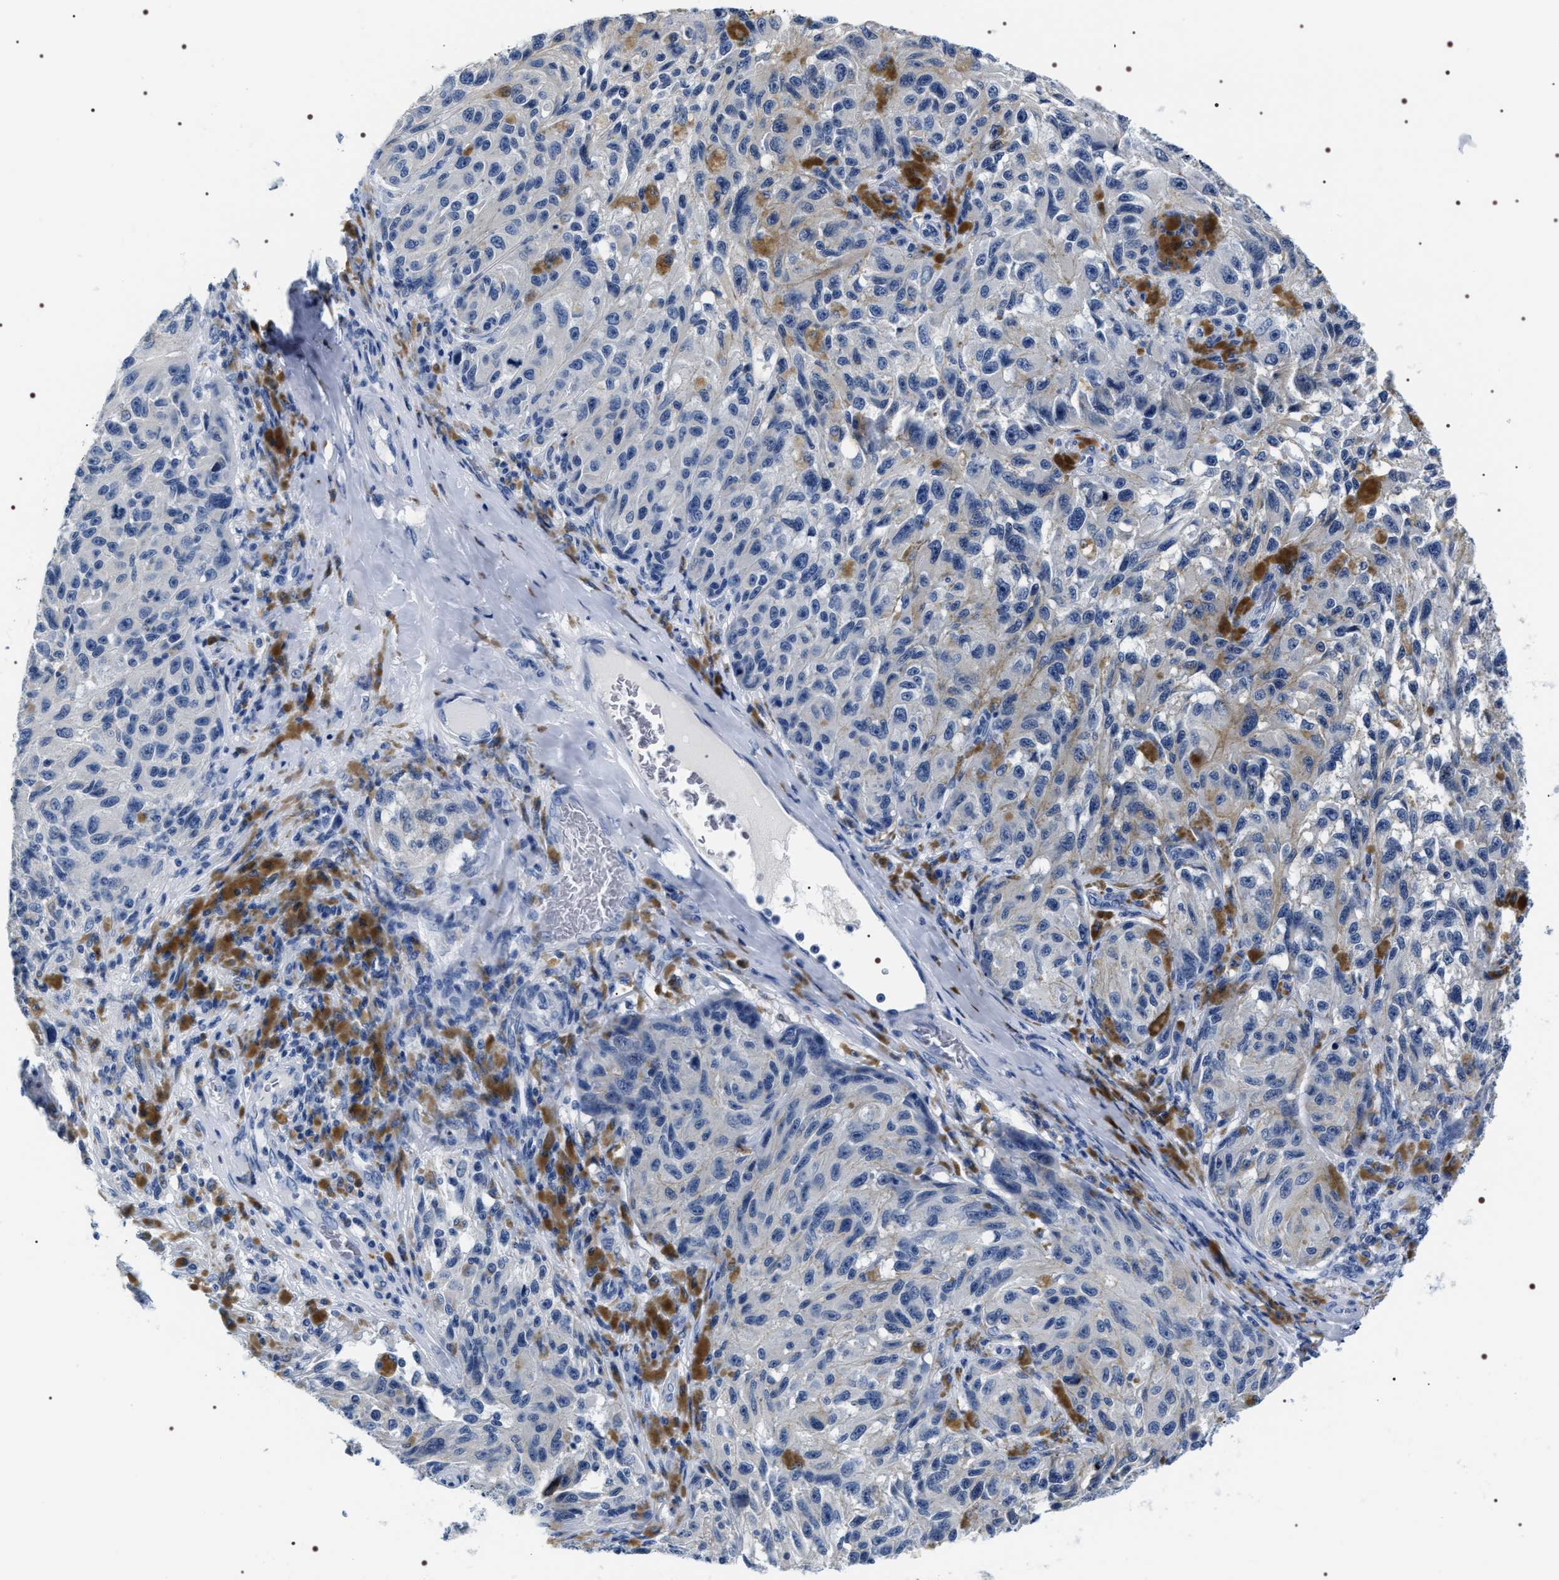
{"staining": {"intensity": "negative", "quantity": "none", "location": "none"}, "tissue": "melanoma", "cell_type": "Tumor cells", "image_type": "cancer", "snomed": [{"axis": "morphology", "description": "Malignant melanoma, NOS"}, {"axis": "topography", "description": "Skin"}], "caption": "Histopathology image shows no significant protein positivity in tumor cells of malignant melanoma. Brightfield microscopy of immunohistochemistry stained with DAB (3,3'-diaminobenzidine) (brown) and hematoxylin (blue), captured at high magnification.", "gene": "ADH4", "patient": {"sex": "female", "age": 73}}